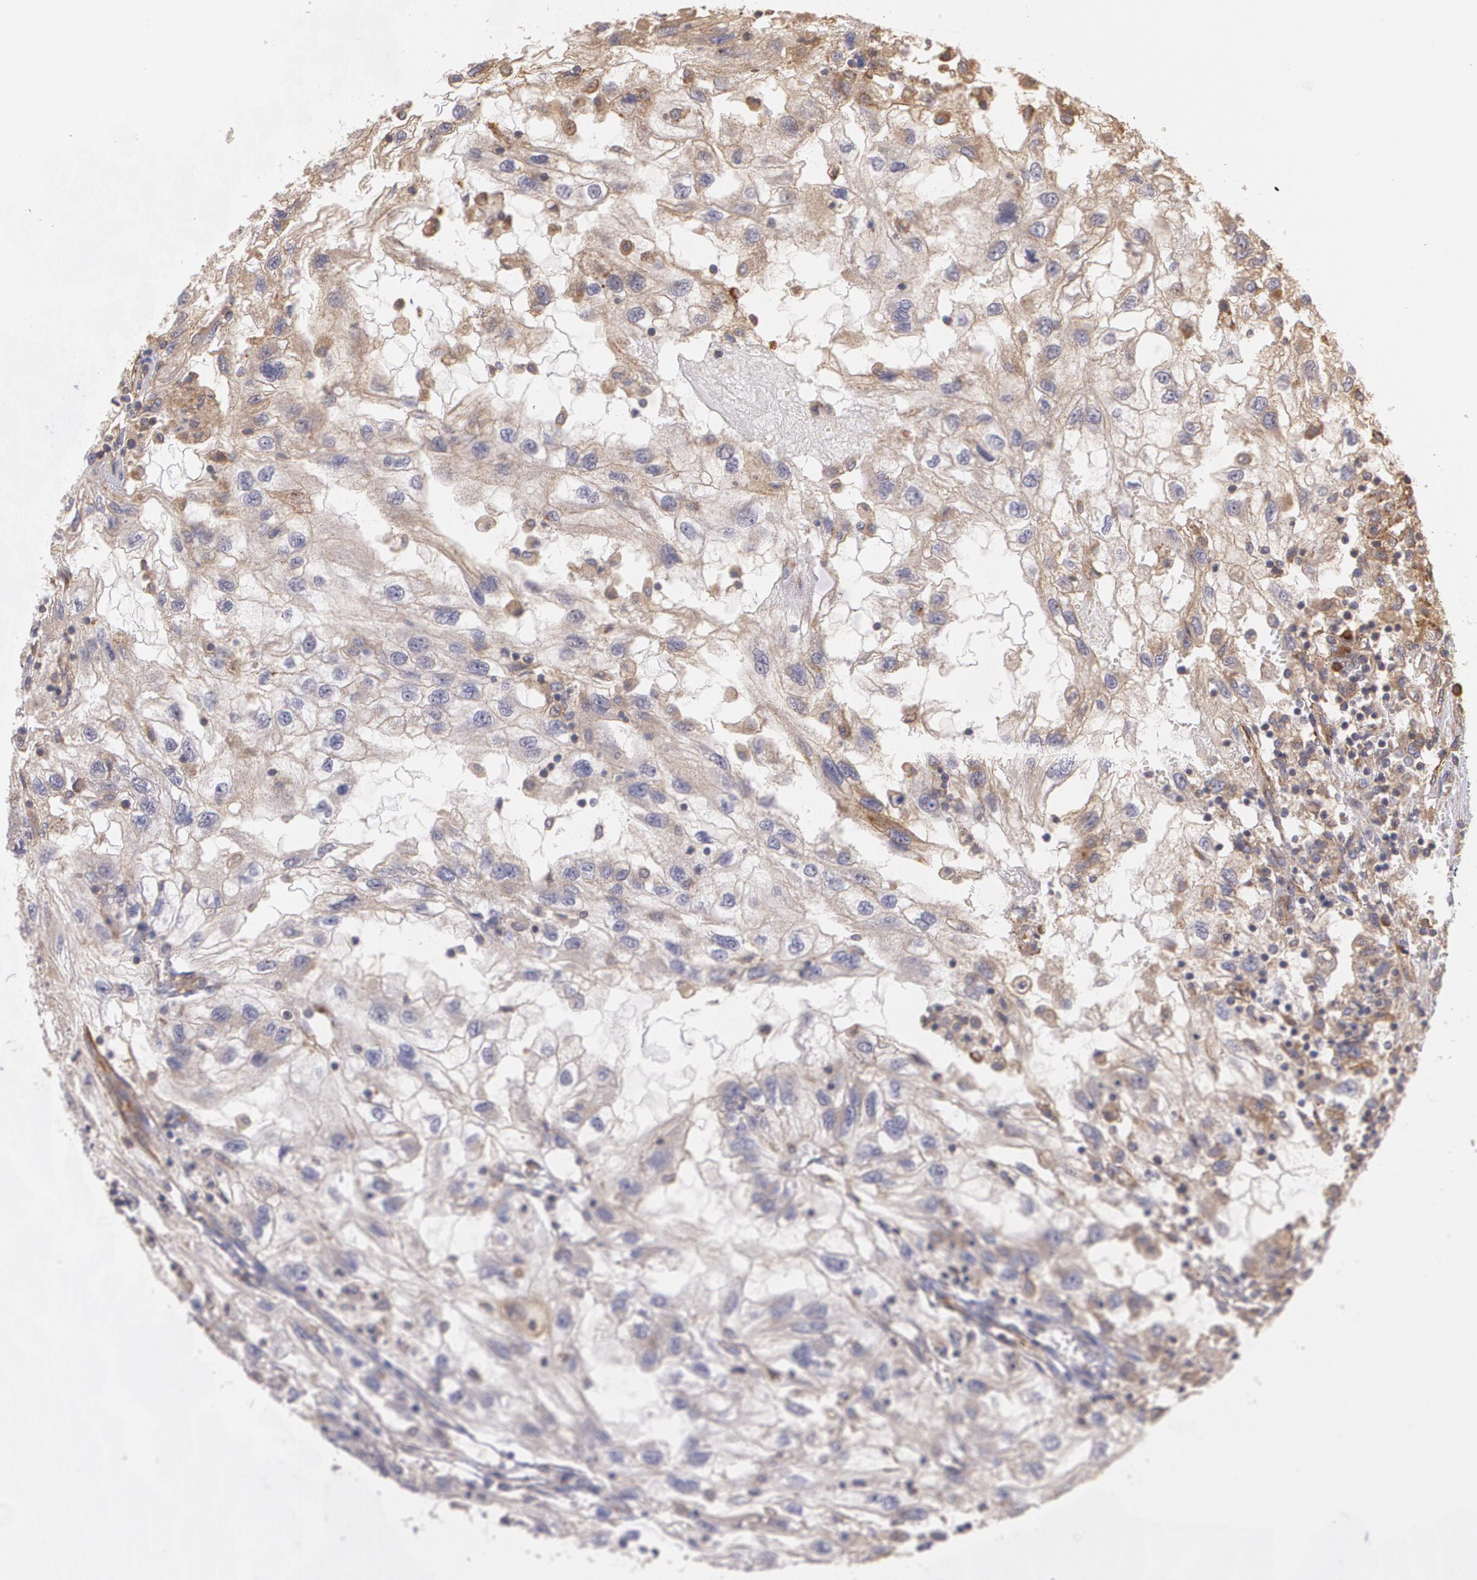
{"staining": {"intensity": "moderate", "quantity": ">75%", "location": "cytoplasmic/membranous"}, "tissue": "renal cancer", "cell_type": "Tumor cells", "image_type": "cancer", "snomed": [{"axis": "morphology", "description": "Normal tissue, NOS"}, {"axis": "morphology", "description": "Adenocarcinoma, NOS"}, {"axis": "topography", "description": "Kidney"}], "caption": "Brown immunohistochemical staining in human adenocarcinoma (renal) exhibits moderate cytoplasmic/membranous positivity in about >75% of tumor cells.", "gene": "ECE1", "patient": {"sex": "male", "age": 71}}